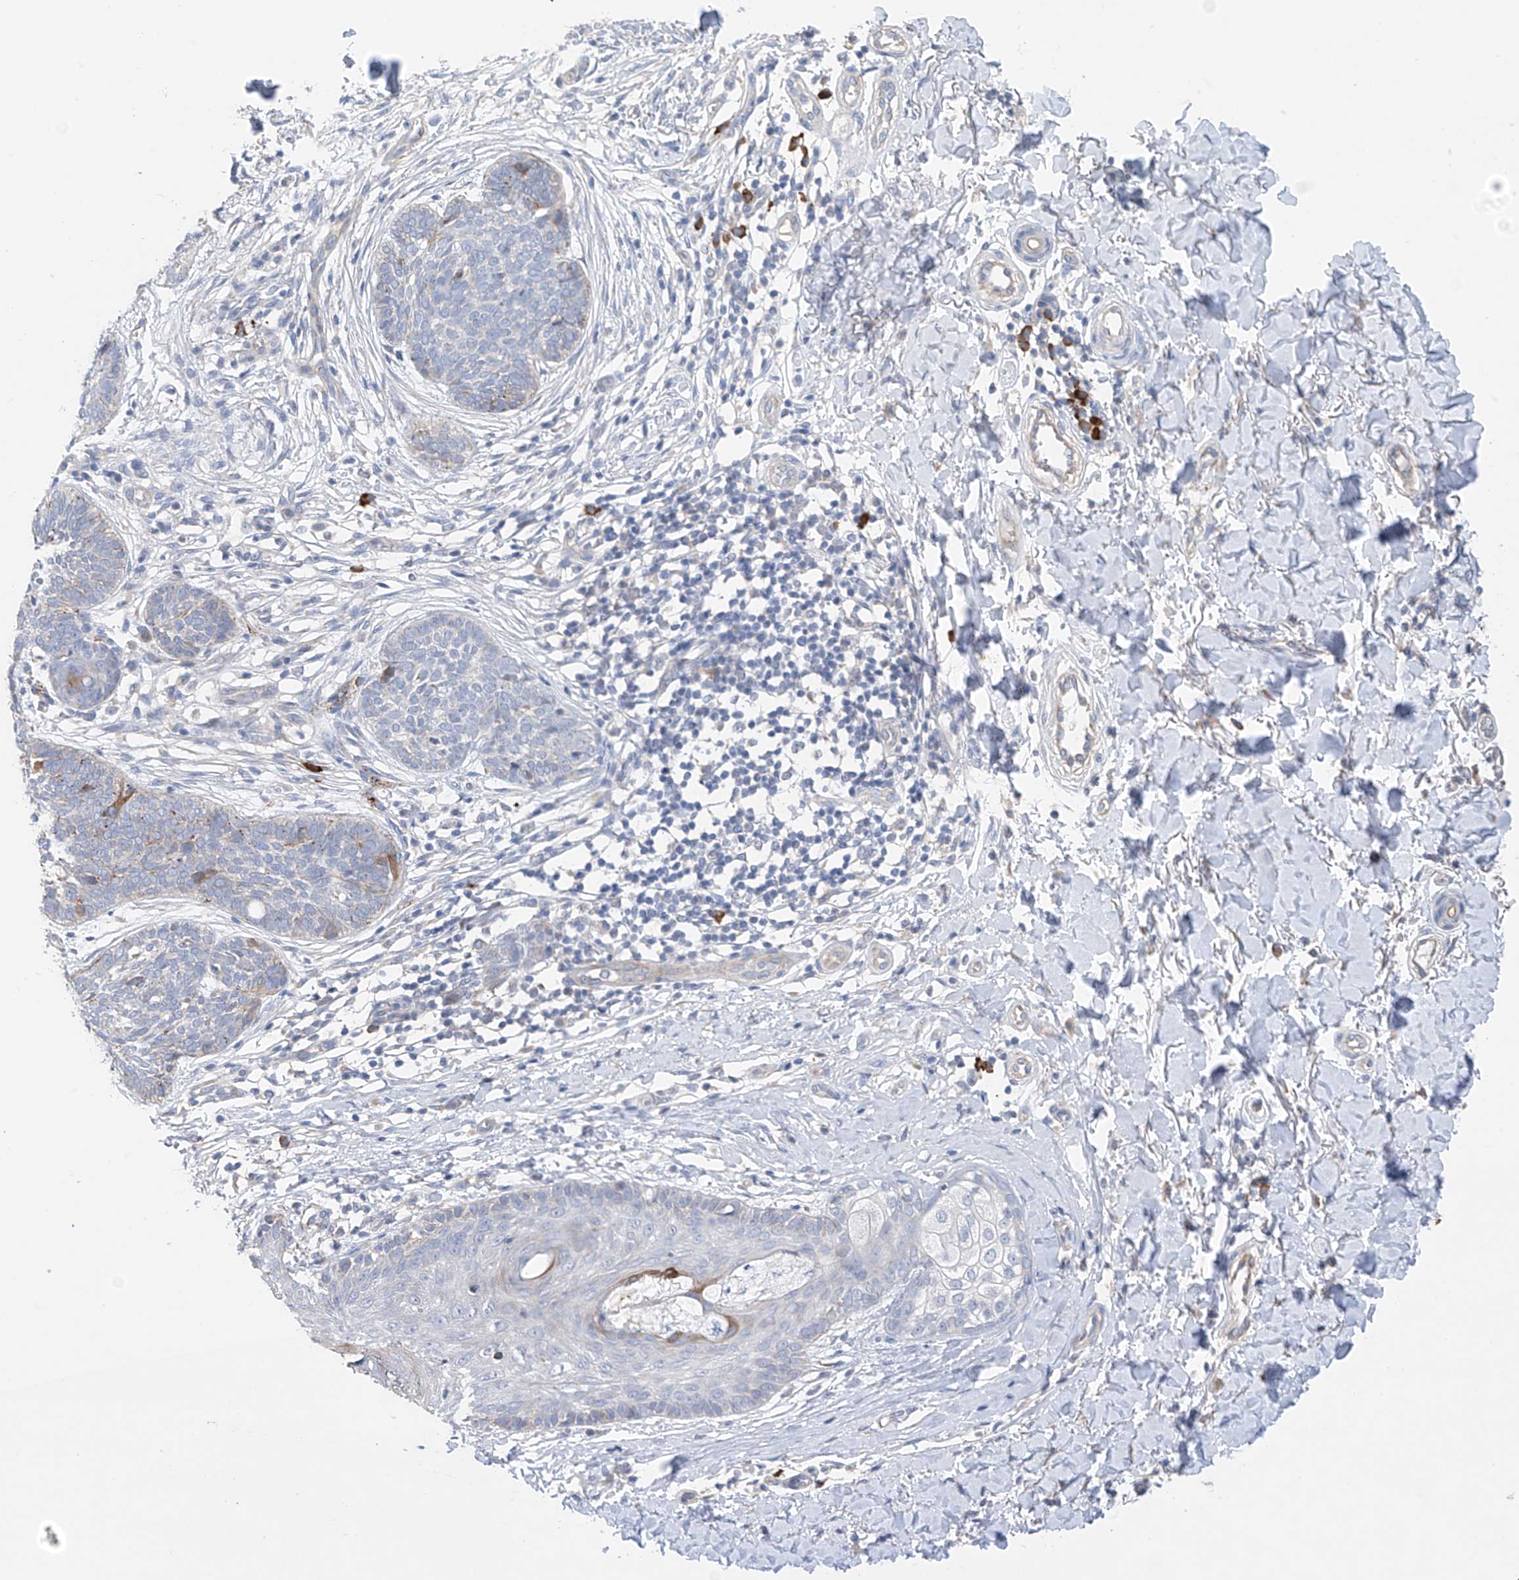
{"staining": {"intensity": "negative", "quantity": "none", "location": "none"}, "tissue": "skin cancer", "cell_type": "Tumor cells", "image_type": "cancer", "snomed": [{"axis": "morphology", "description": "Basal cell carcinoma"}, {"axis": "topography", "description": "Skin"}], "caption": "This is a image of immunohistochemistry (IHC) staining of skin cancer (basal cell carcinoma), which shows no expression in tumor cells. Nuclei are stained in blue.", "gene": "REC8", "patient": {"sex": "female", "age": 64}}